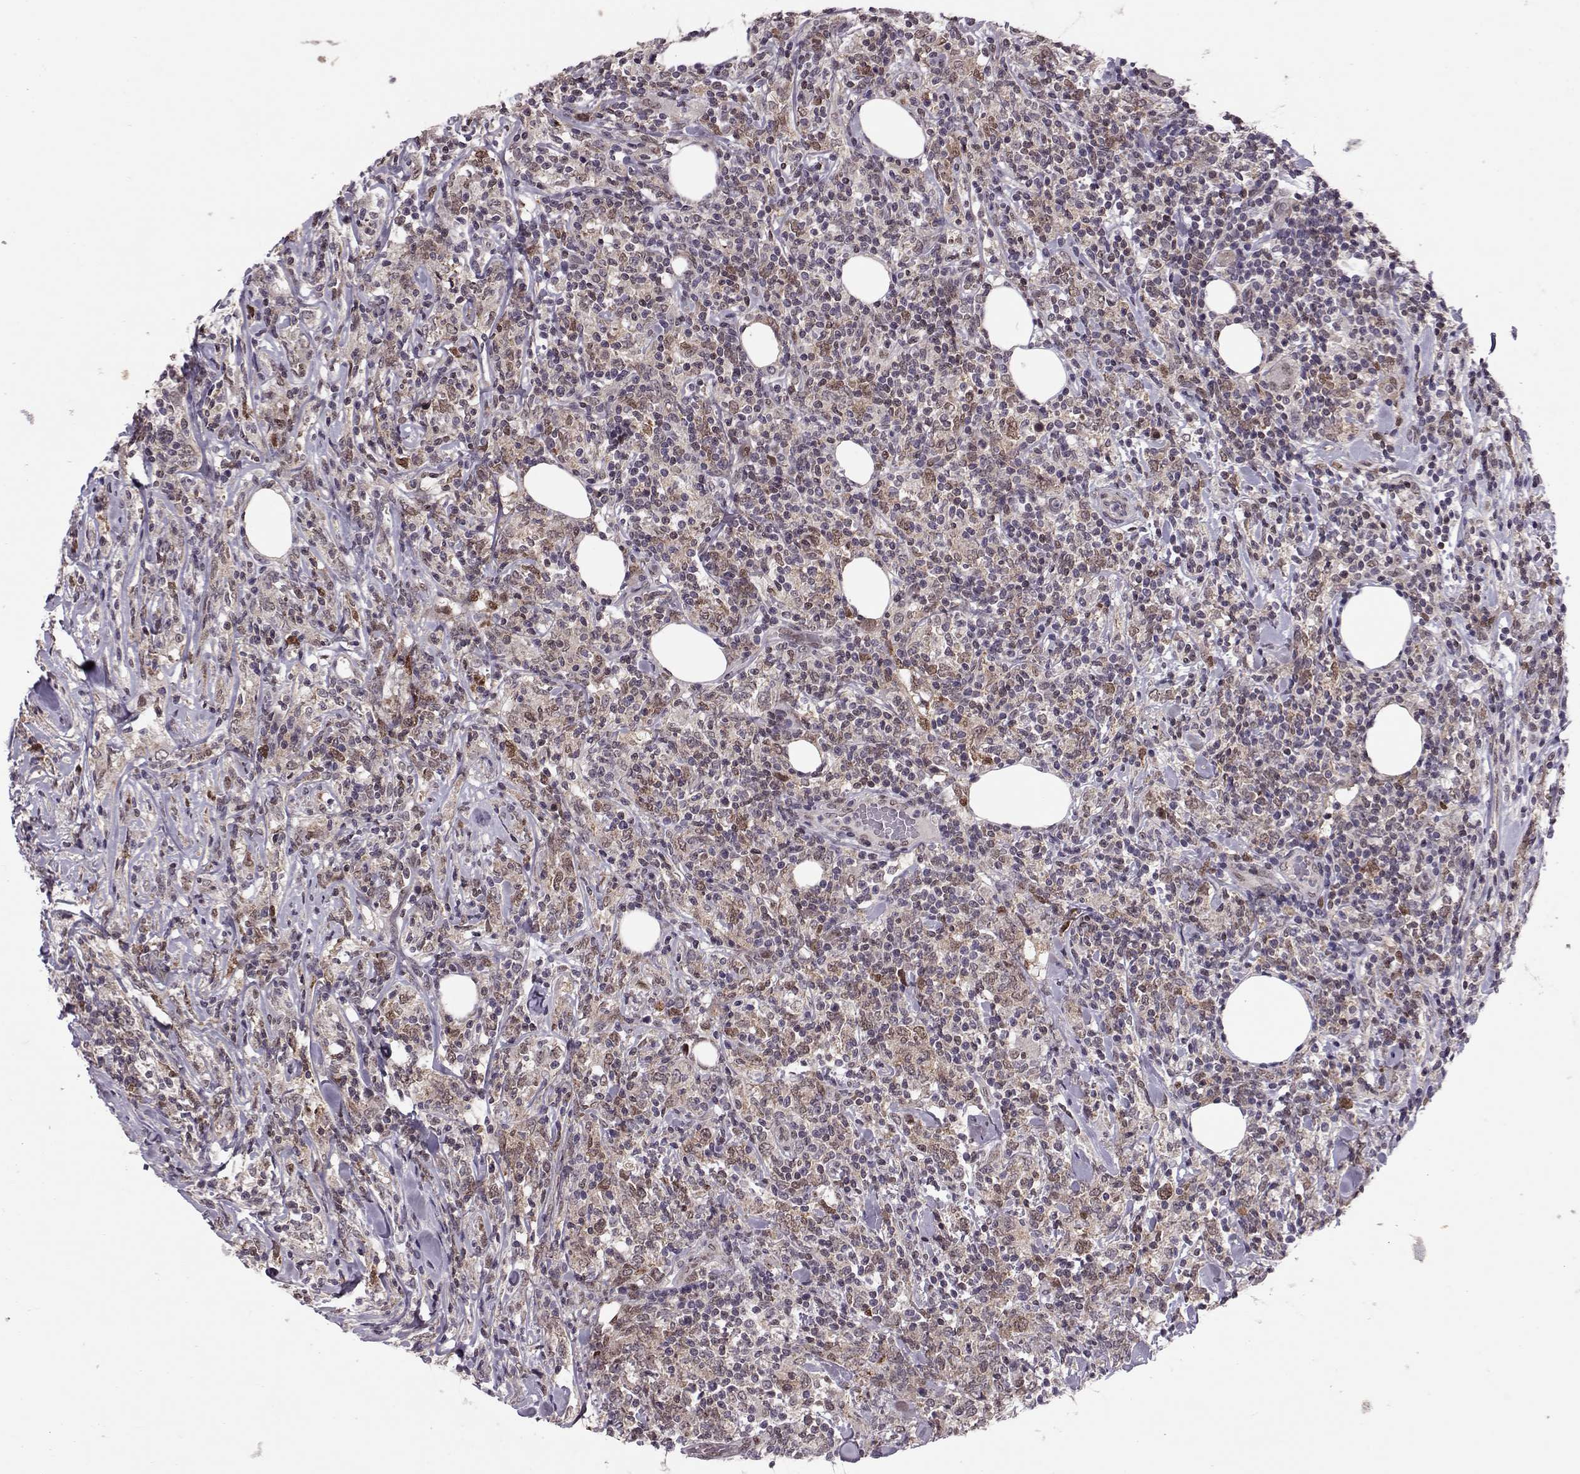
{"staining": {"intensity": "weak", "quantity": "25%-75%", "location": "cytoplasmic/membranous,nuclear"}, "tissue": "lymphoma", "cell_type": "Tumor cells", "image_type": "cancer", "snomed": [{"axis": "morphology", "description": "Malignant lymphoma, non-Hodgkin's type, High grade"}, {"axis": "topography", "description": "Lymph node"}], "caption": "A micrograph of human lymphoma stained for a protein demonstrates weak cytoplasmic/membranous and nuclear brown staining in tumor cells.", "gene": "CDK4", "patient": {"sex": "female", "age": 84}}